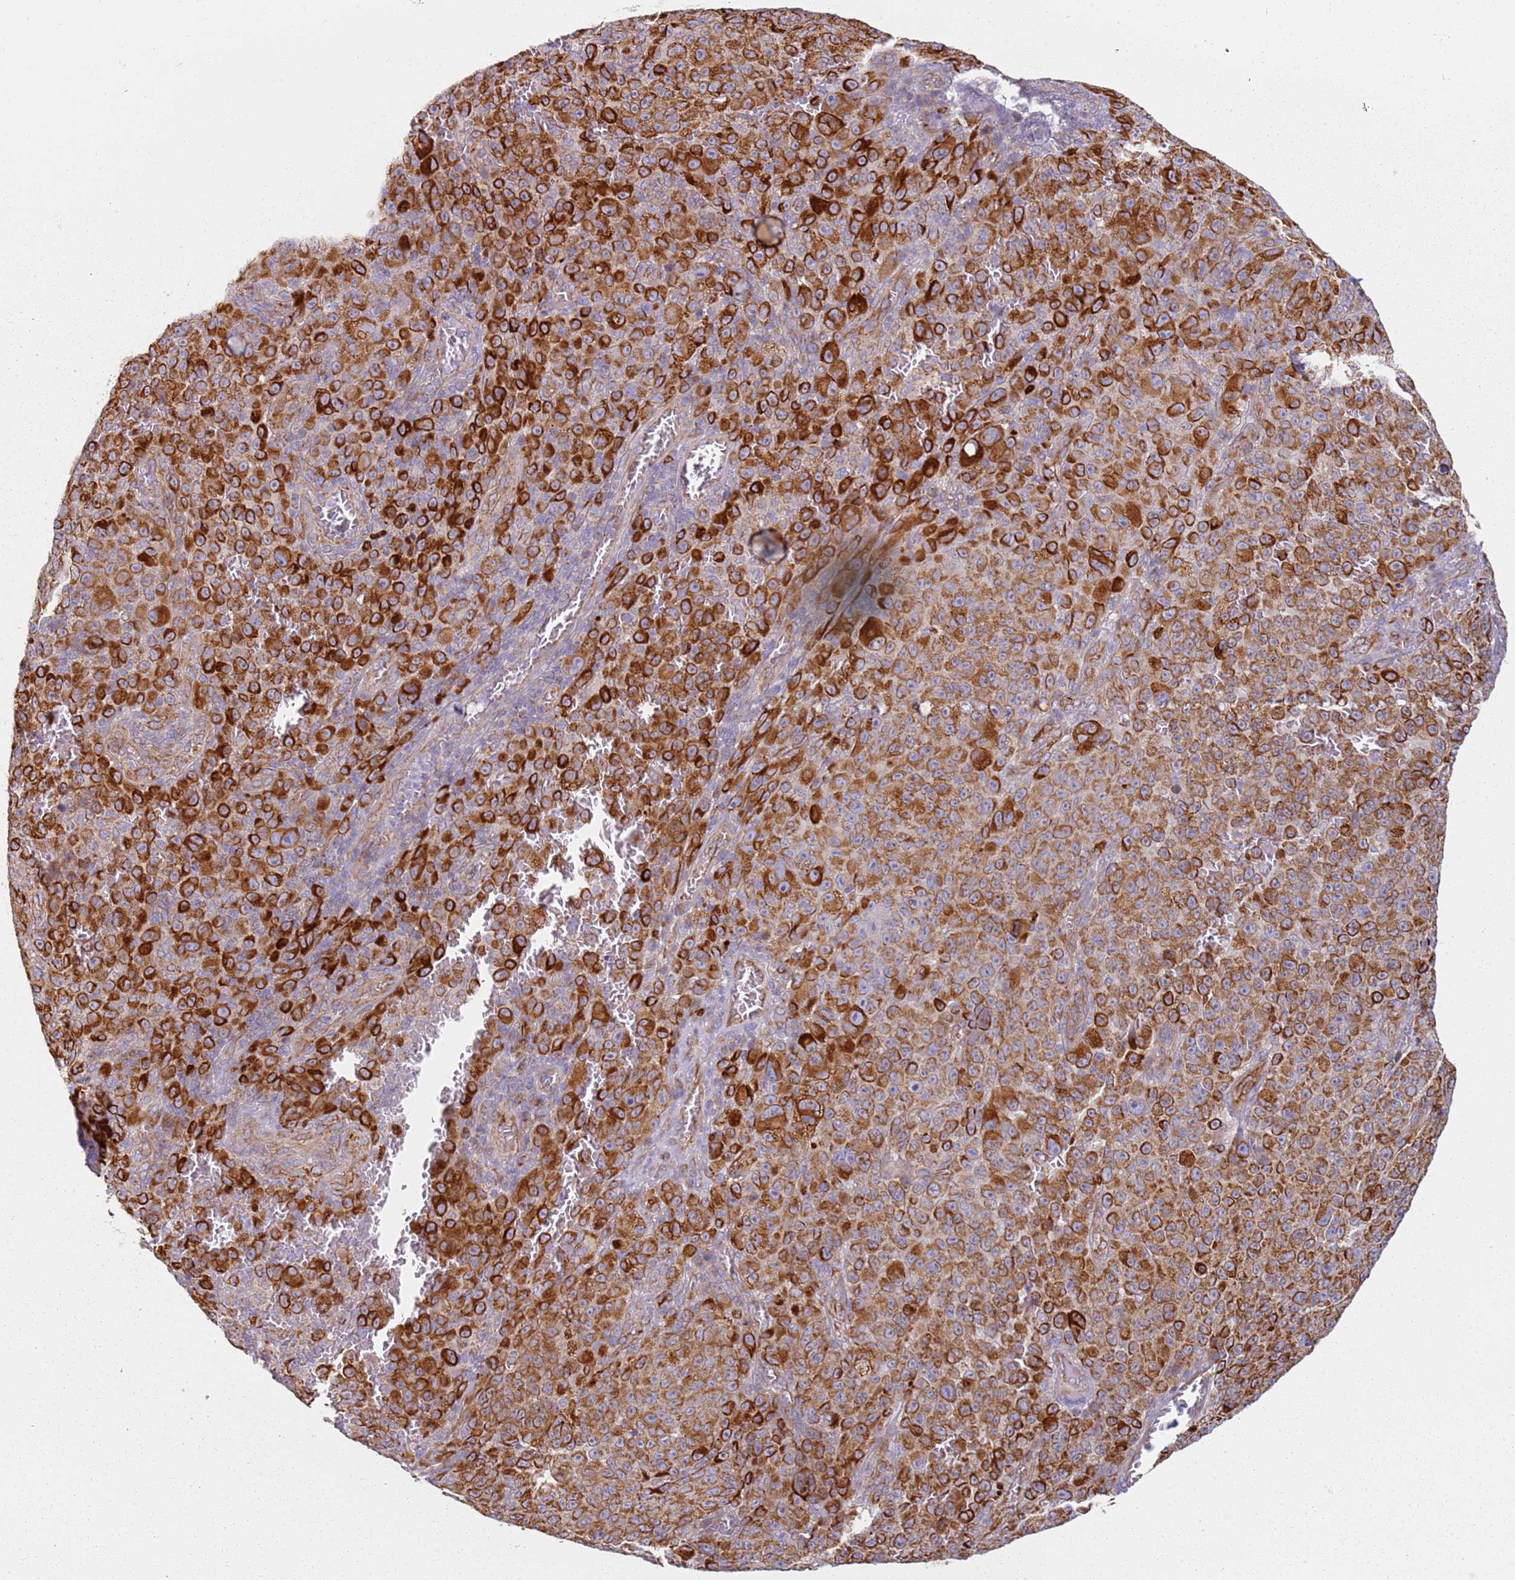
{"staining": {"intensity": "strong", "quantity": ">75%", "location": "cytoplasmic/membranous"}, "tissue": "melanoma", "cell_type": "Tumor cells", "image_type": "cancer", "snomed": [{"axis": "morphology", "description": "Malignant melanoma, NOS"}, {"axis": "topography", "description": "Skin"}], "caption": "Protein positivity by immunohistochemistry (IHC) reveals strong cytoplasmic/membranous positivity in about >75% of tumor cells in malignant melanoma. (Brightfield microscopy of DAB IHC at high magnification).", "gene": "ALS2", "patient": {"sex": "female", "age": 82}}